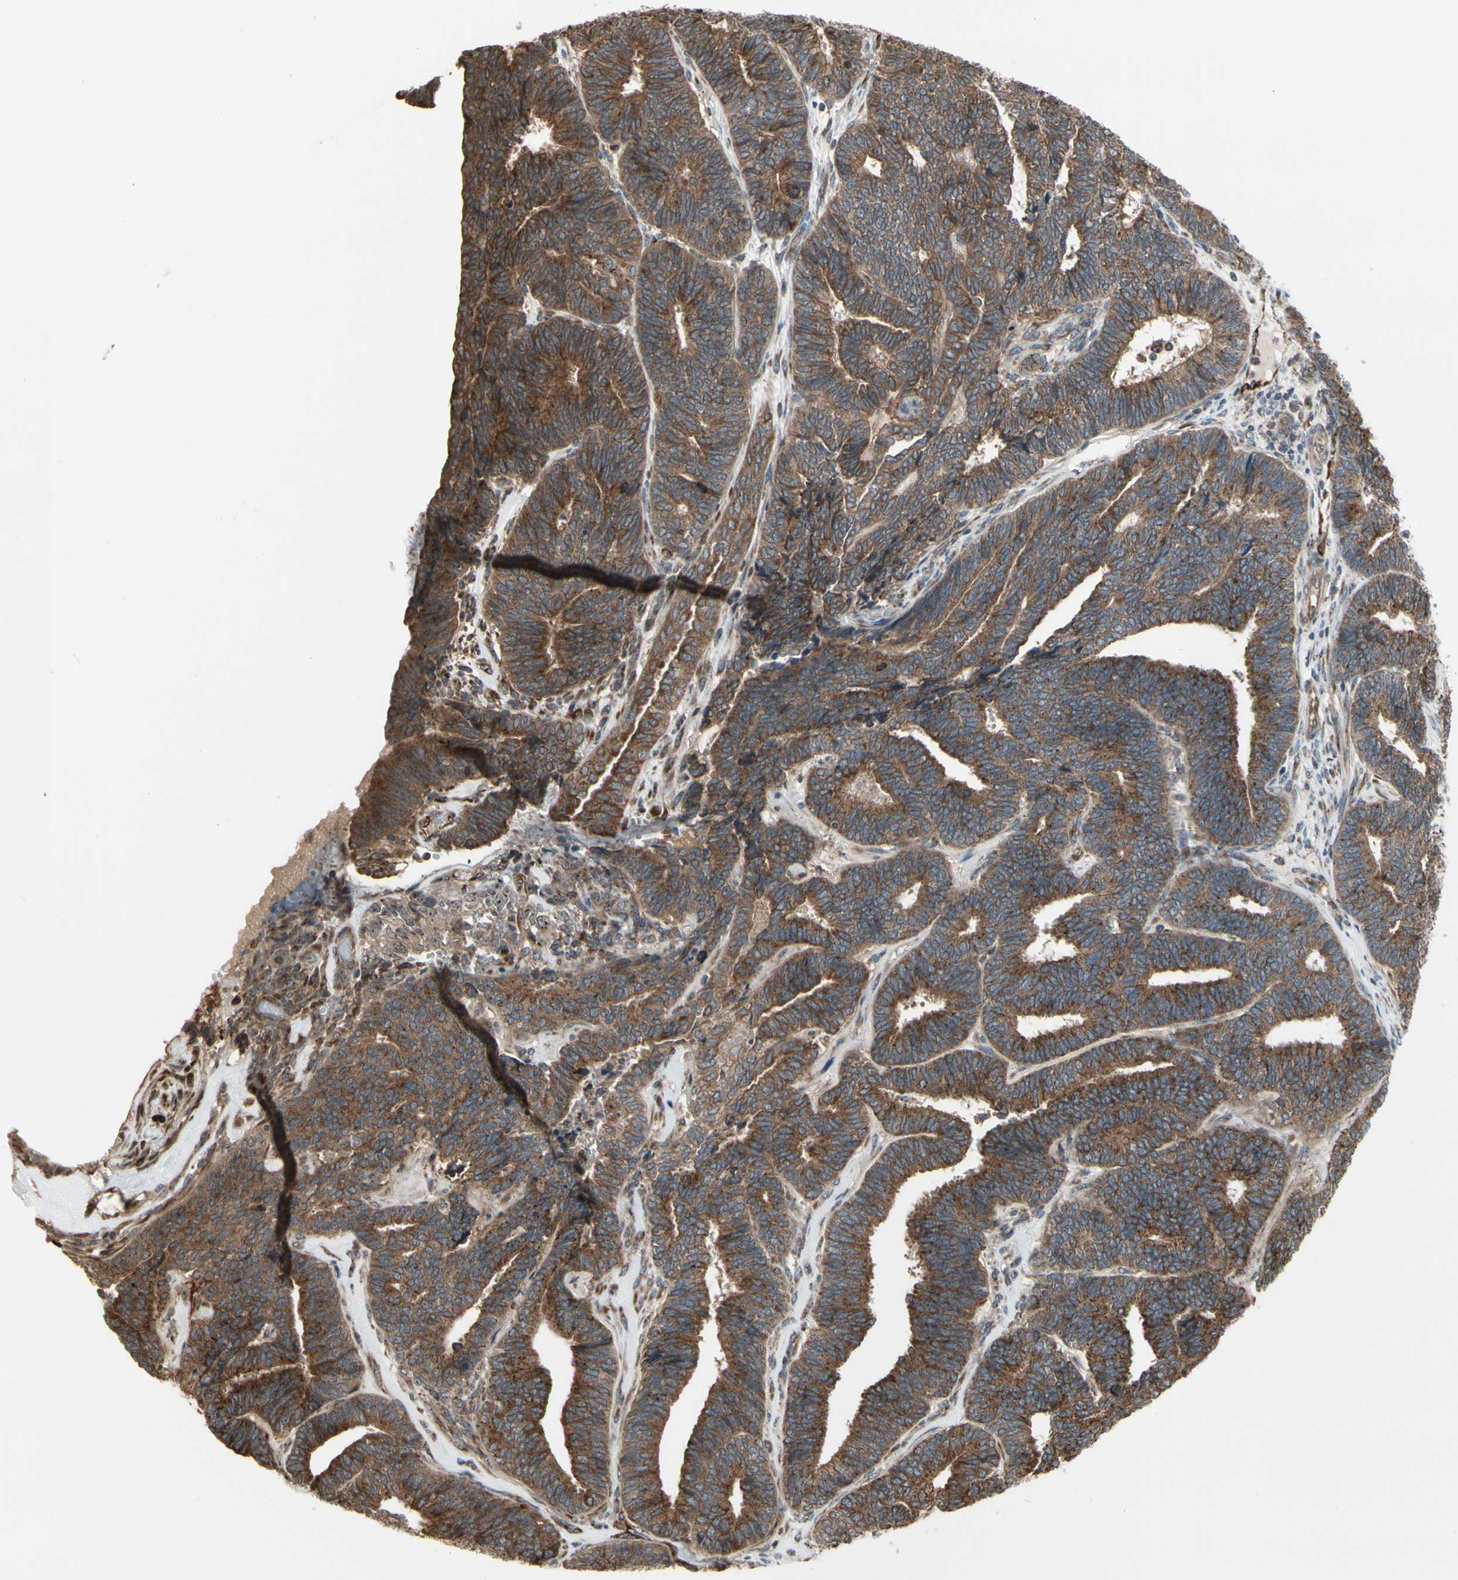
{"staining": {"intensity": "strong", "quantity": ">75%", "location": "cytoplasmic/membranous"}, "tissue": "endometrial cancer", "cell_type": "Tumor cells", "image_type": "cancer", "snomed": [{"axis": "morphology", "description": "Adenocarcinoma, NOS"}, {"axis": "topography", "description": "Endometrium"}], "caption": "Endometrial cancer stained with immunohistochemistry (IHC) demonstrates strong cytoplasmic/membranous staining in about >75% of tumor cells. (DAB (3,3'-diaminobenzidine) IHC, brown staining for protein, blue staining for nuclei).", "gene": "SLC39A9", "patient": {"sex": "female", "age": 70}}